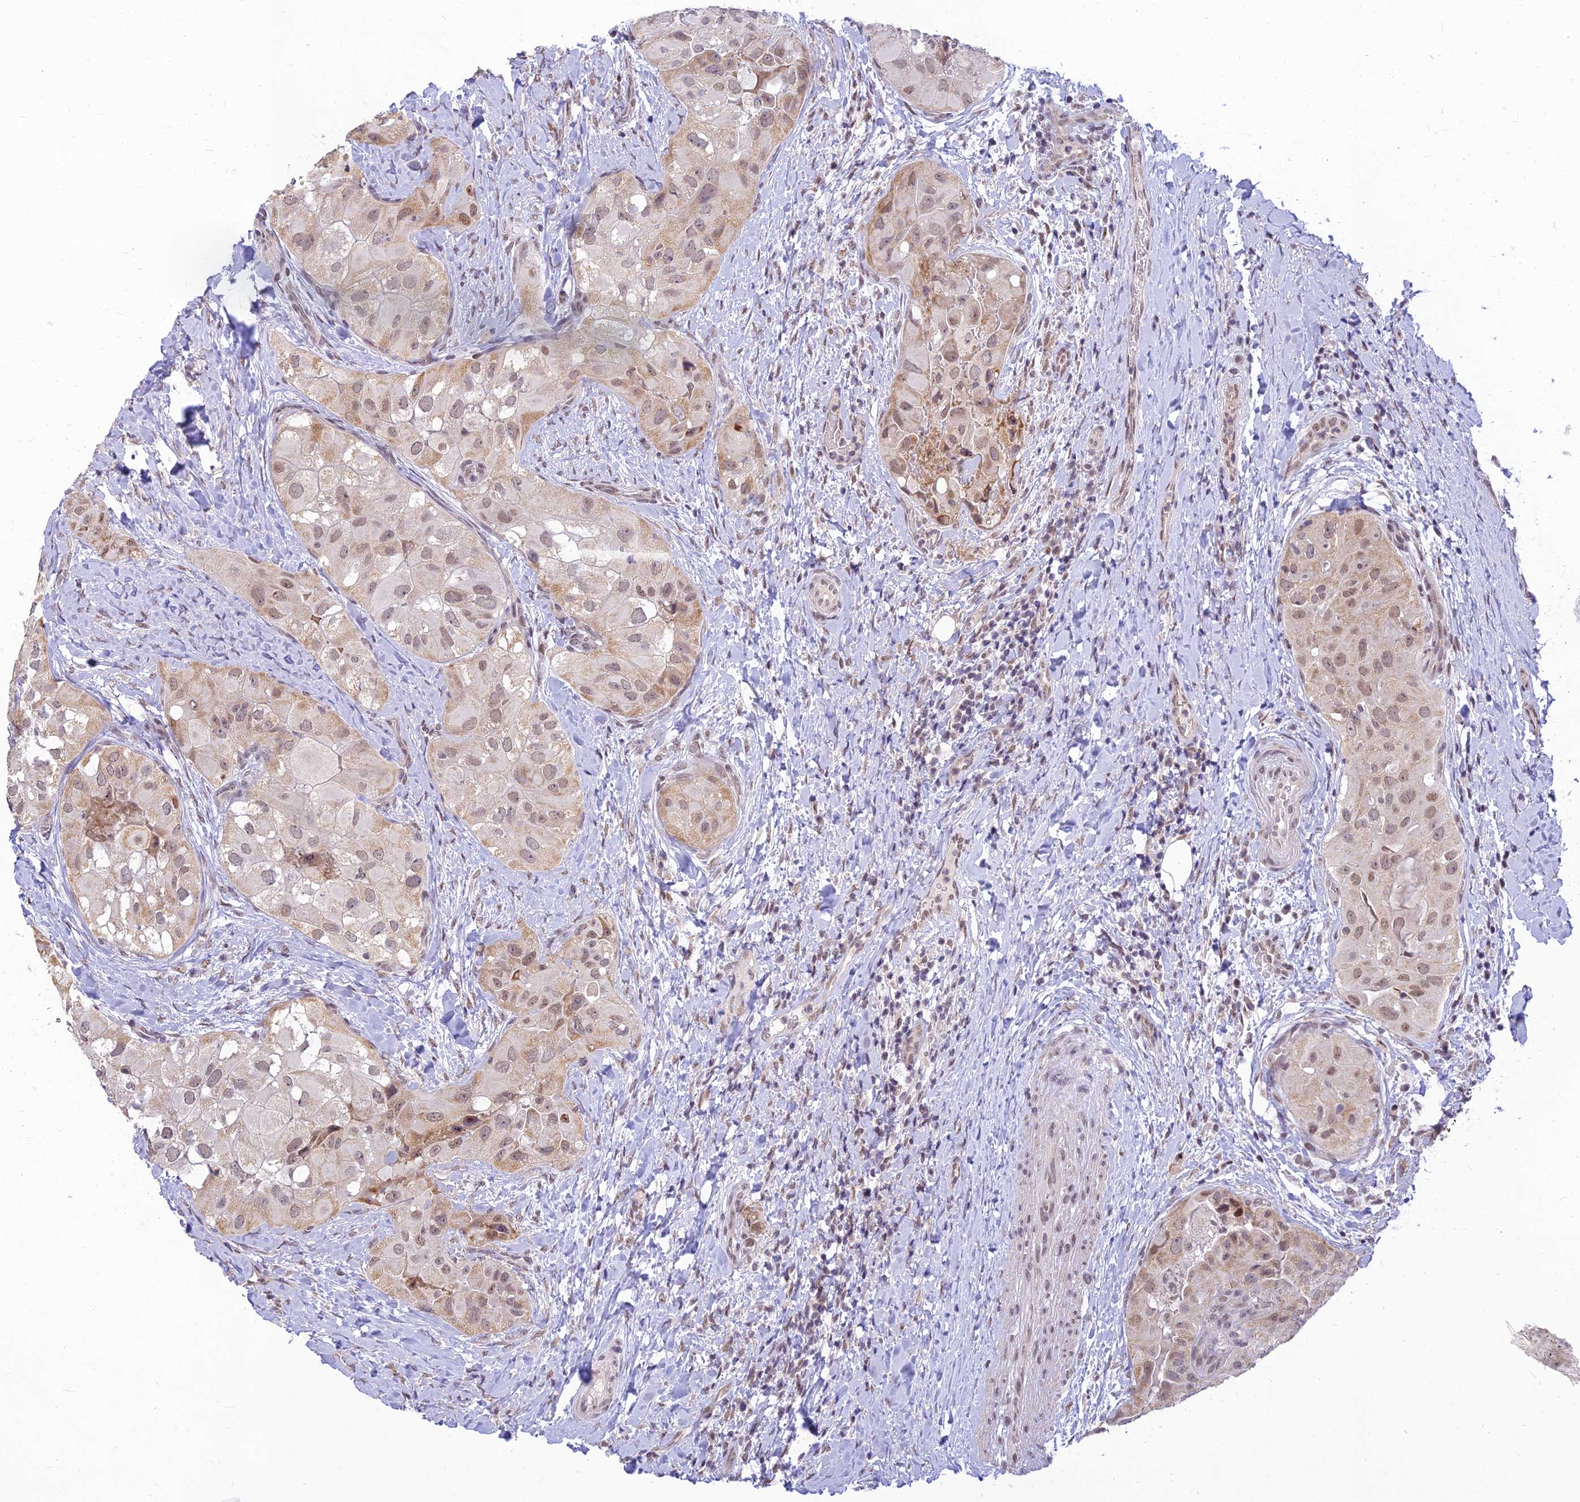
{"staining": {"intensity": "weak", "quantity": ">75%", "location": "nuclear"}, "tissue": "thyroid cancer", "cell_type": "Tumor cells", "image_type": "cancer", "snomed": [{"axis": "morphology", "description": "Normal tissue, NOS"}, {"axis": "morphology", "description": "Papillary adenocarcinoma, NOS"}, {"axis": "topography", "description": "Thyroid gland"}], "caption": "A high-resolution image shows immunohistochemistry (IHC) staining of thyroid cancer (papillary adenocarcinoma), which shows weak nuclear staining in approximately >75% of tumor cells. (IHC, brightfield microscopy, high magnification).", "gene": "MICOS13", "patient": {"sex": "female", "age": 59}}